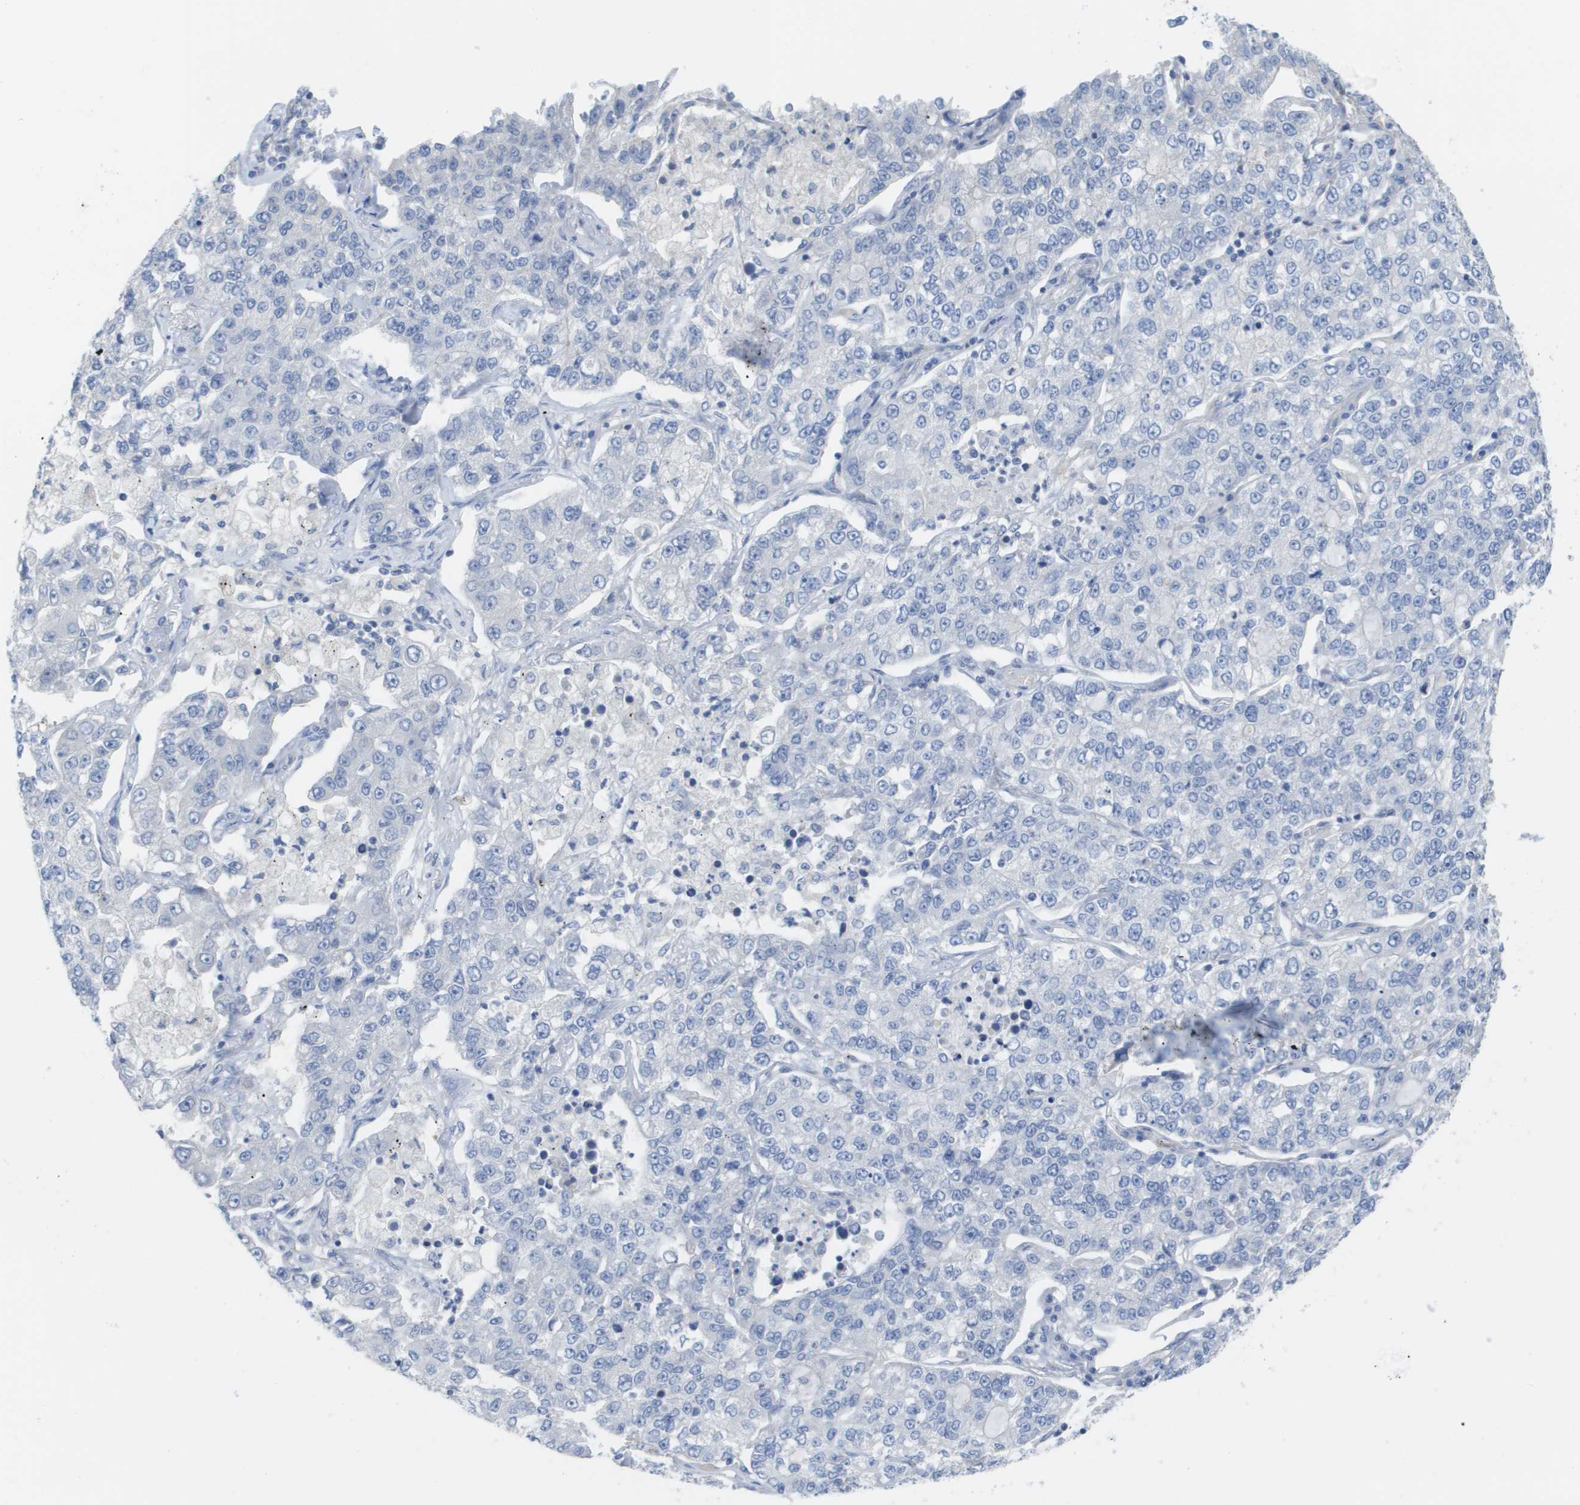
{"staining": {"intensity": "negative", "quantity": "none", "location": "none"}, "tissue": "lung cancer", "cell_type": "Tumor cells", "image_type": "cancer", "snomed": [{"axis": "morphology", "description": "Adenocarcinoma, NOS"}, {"axis": "topography", "description": "Lung"}], "caption": "An image of human adenocarcinoma (lung) is negative for staining in tumor cells.", "gene": "MYL3", "patient": {"sex": "male", "age": 49}}